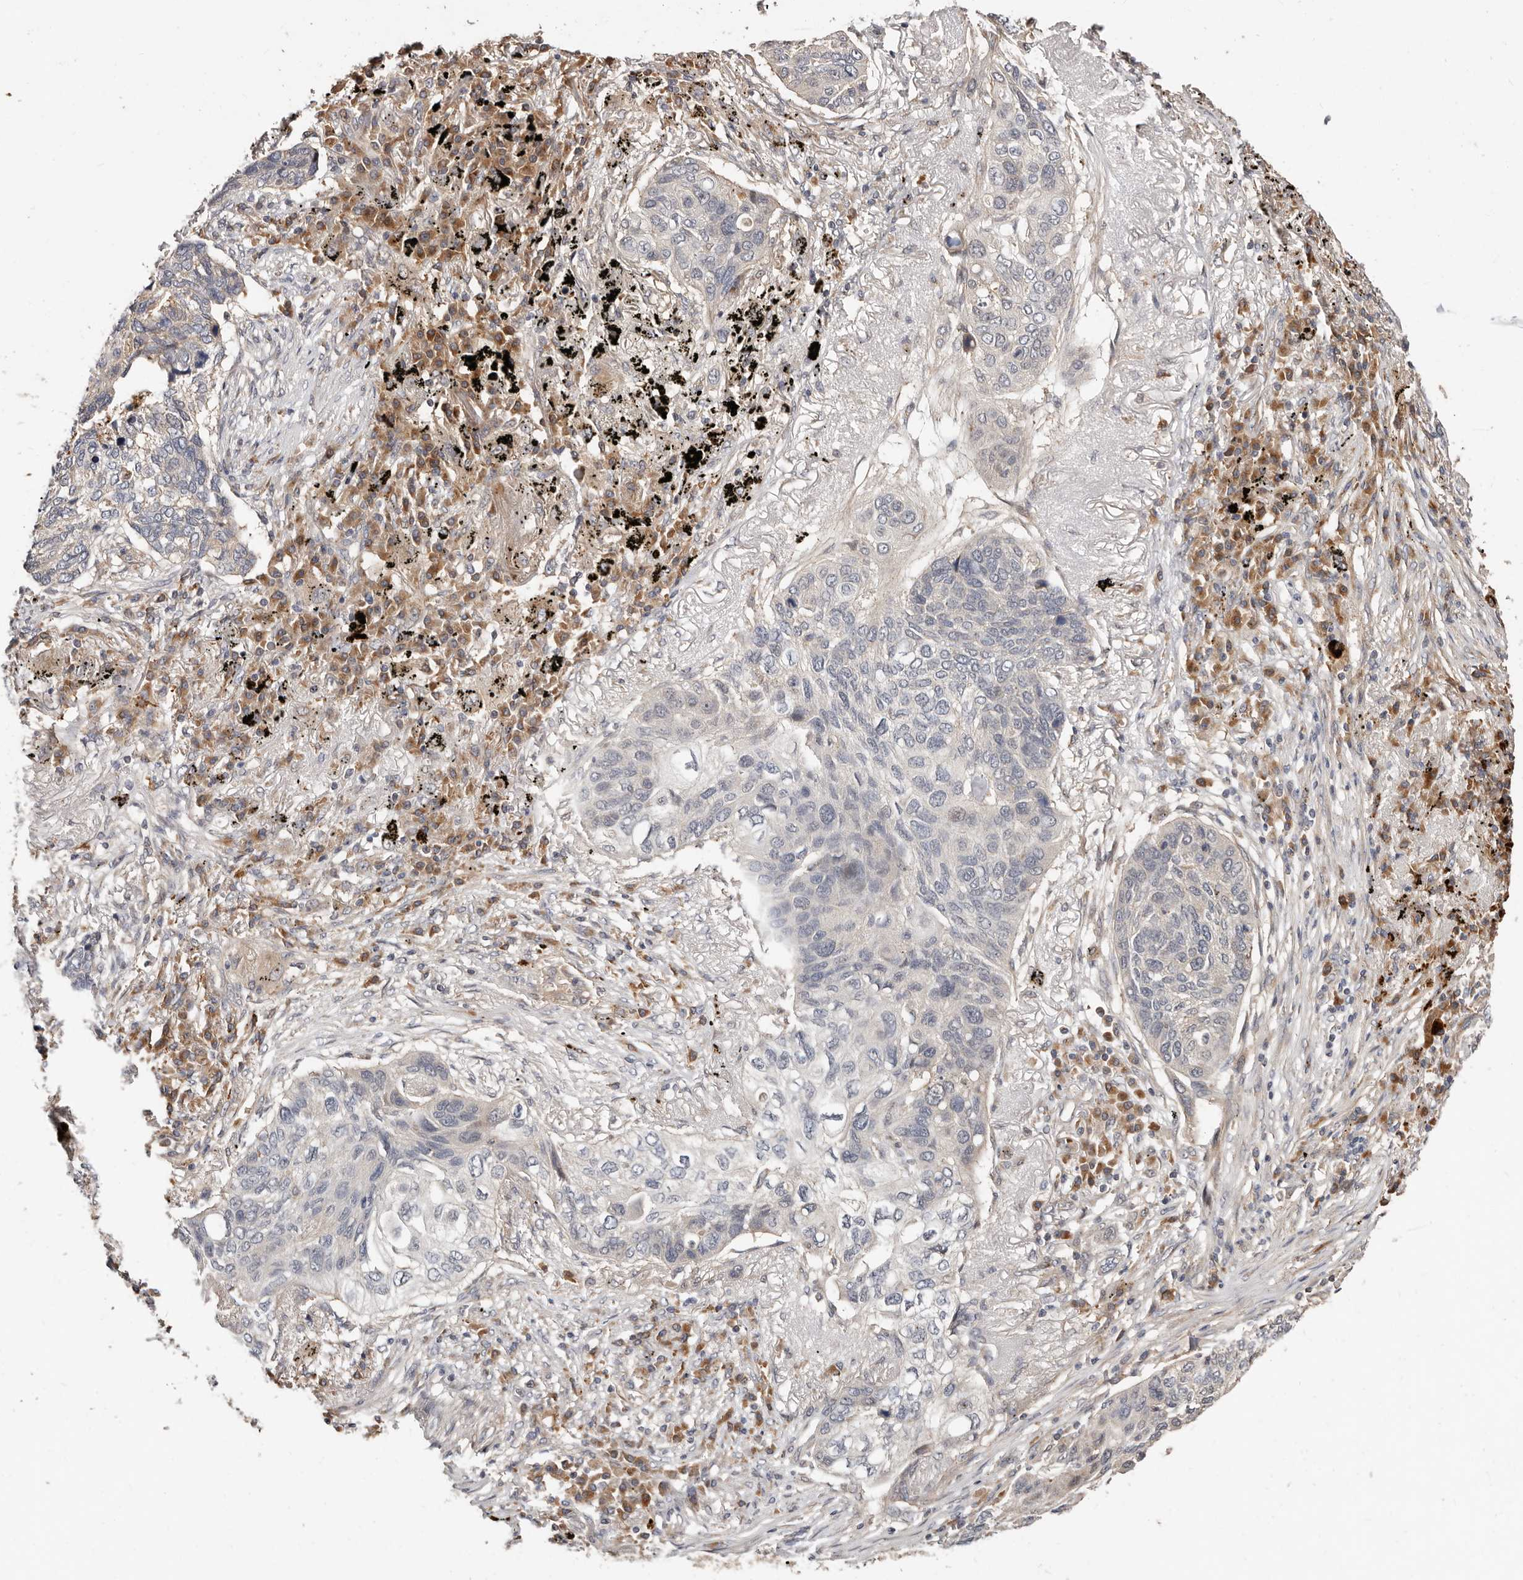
{"staining": {"intensity": "negative", "quantity": "none", "location": "none"}, "tissue": "lung cancer", "cell_type": "Tumor cells", "image_type": "cancer", "snomed": [{"axis": "morphology", "description": "Squamous cell carcinoma, NOS"}, {"axis": "topography", "description": "Lung"}], "caption": "Squamous cell carcinoma (lung) was stained to show a protein in brown. There is no significant positivity in tumor cells.", "gene": "USP33", "patient": {"sex": "female", "age": 63}}